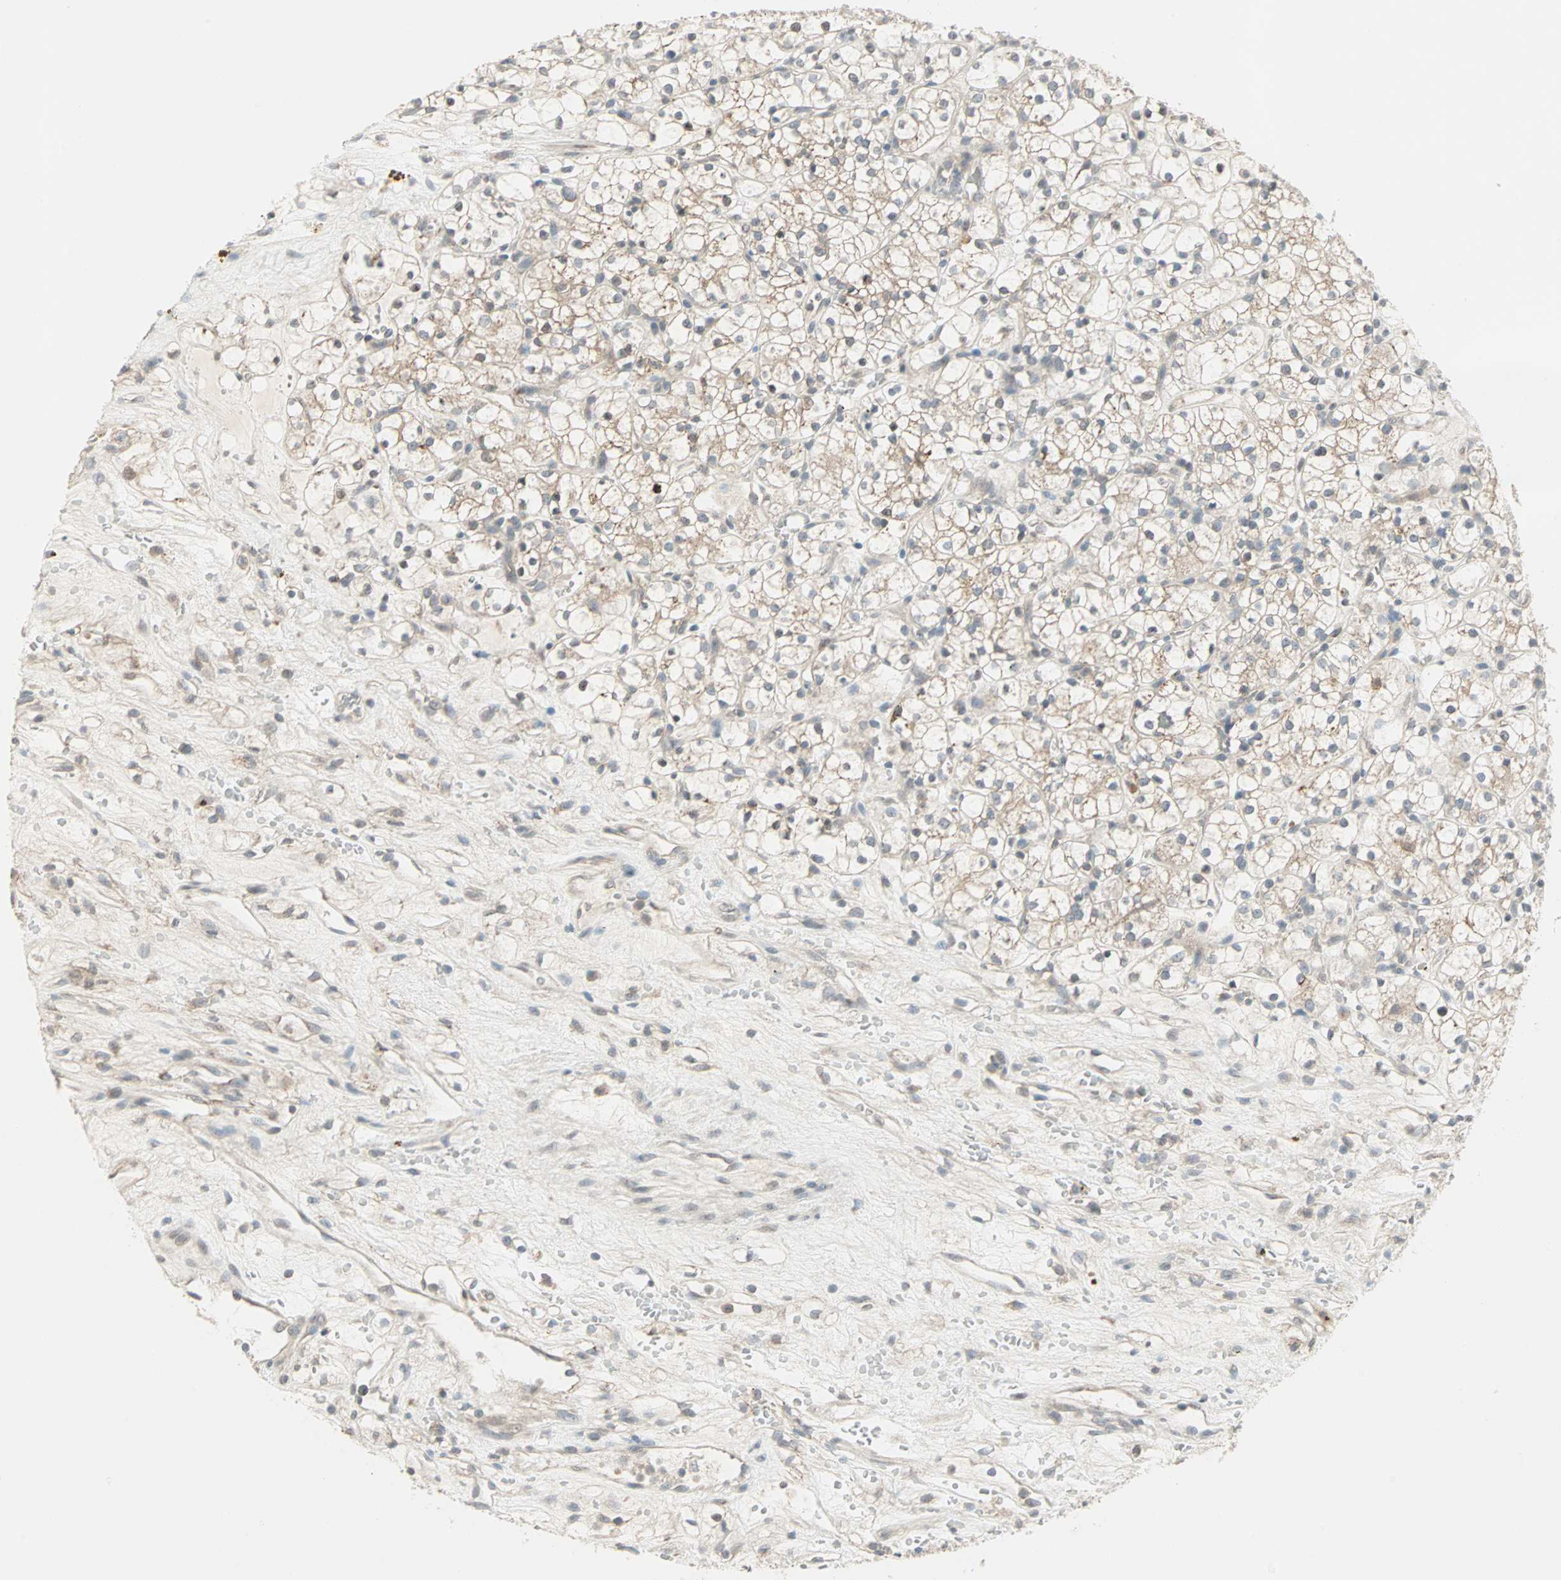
{"staining": {"intensity": "weak", "quantity": ">75%", "location": "cytoplasmic/membranous"}, "tissue": "renal cancer", "cell_type": "Tumor cells", "image_type": "cancer", "snomed": [{"axis": "morphology", "description": "Adenocarcinoma, NOS"}, {"axis": "topography", "description": "Kidney"}], "caption": "Renal cancer (adenocarcinoma) tissue shows weak cytoplasmic/membranous positivity in about >75% of tumor cells, visualized by immunohistochemistry.", "gene": "ZFP36", "patient": {"sex": "female", "age": 60}}